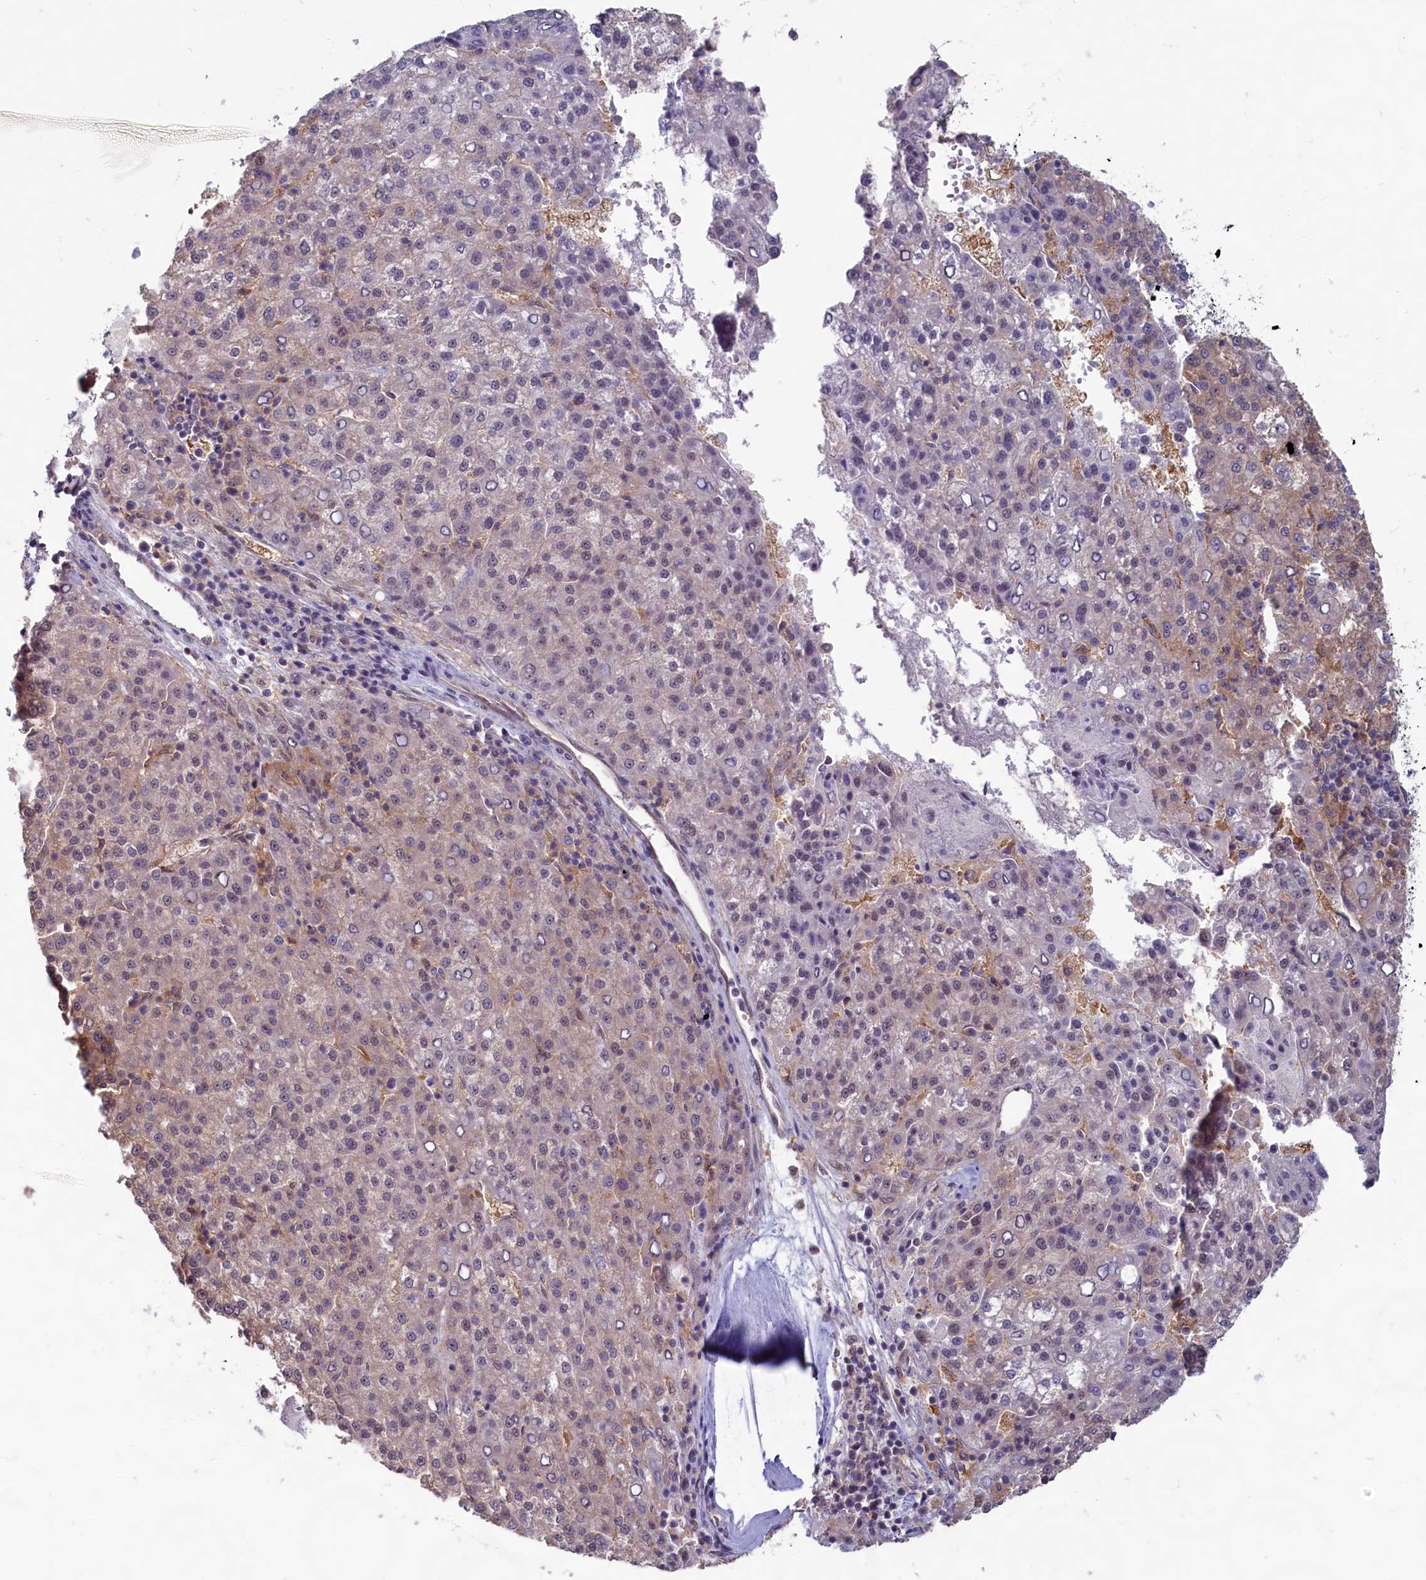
{"staining": {"intensity": "weak", "quantity": "<25%", "location": "cytoplasmic/membranous"}, "tissue": "liver cancer", "cell_type": "Tumor cells", "image_type": "cancer", "snomed": [{"axis": "morphology", "description": "Carcinoma, Hepatocellular, NOS"}, {"axis": "topography", "description": "Liver"}], "caption": "Immunohistochemistry micrograph of liver cancer stained for a protein (brown), which demonstrates no staining in tumor cells. (Immunohistochemistry (ihc), brightfield microscopy, high magnification).", "gene": "C1D", "patient": {"sex": "female", "age": 58}}